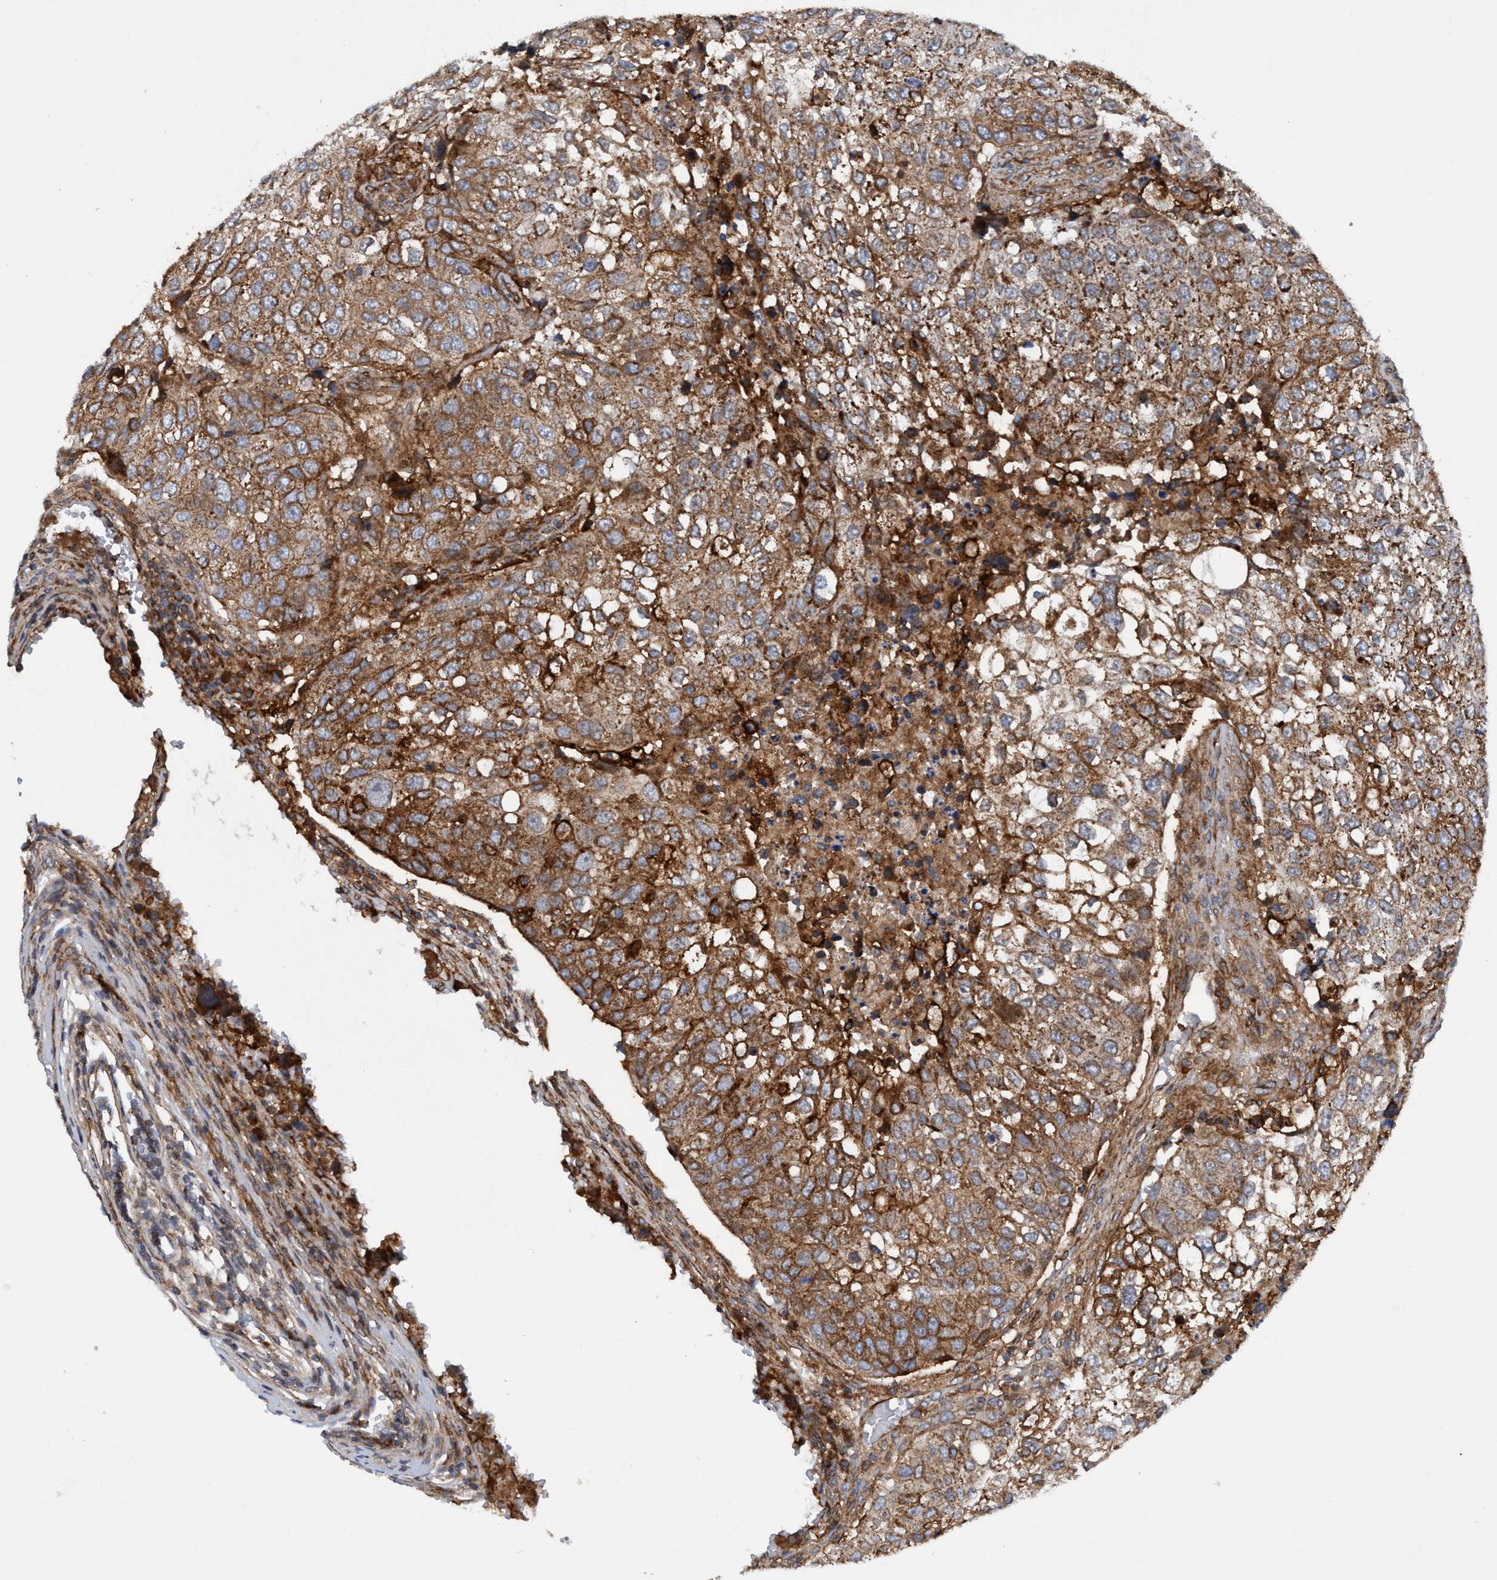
{"staining": {"intensity": "strong", "quantity": "25%-75%", "location": "cytoplasmic/membranous"}, "tissue": "urothelial cancer", "cell_type": "Tumor cells", "image_type": "cancer", "snomed": [{"axis": "morphology", "description": "Urothelial carcinoma, High grade"}, {"axis": "topography", "description": "Lymph node"}, {"axis": "topography", "description": "Urinary bladder"}], "caption": "This micrograph reveals immunohistochemistry (IHC) staining of human high-grade urothelial carcinoma, with high strong cytoplasmic/membranous staining in about 25%-75% of tumor cells.", "gene": "SLC16A3", "patient": {"sex": "male", "age": 51}}